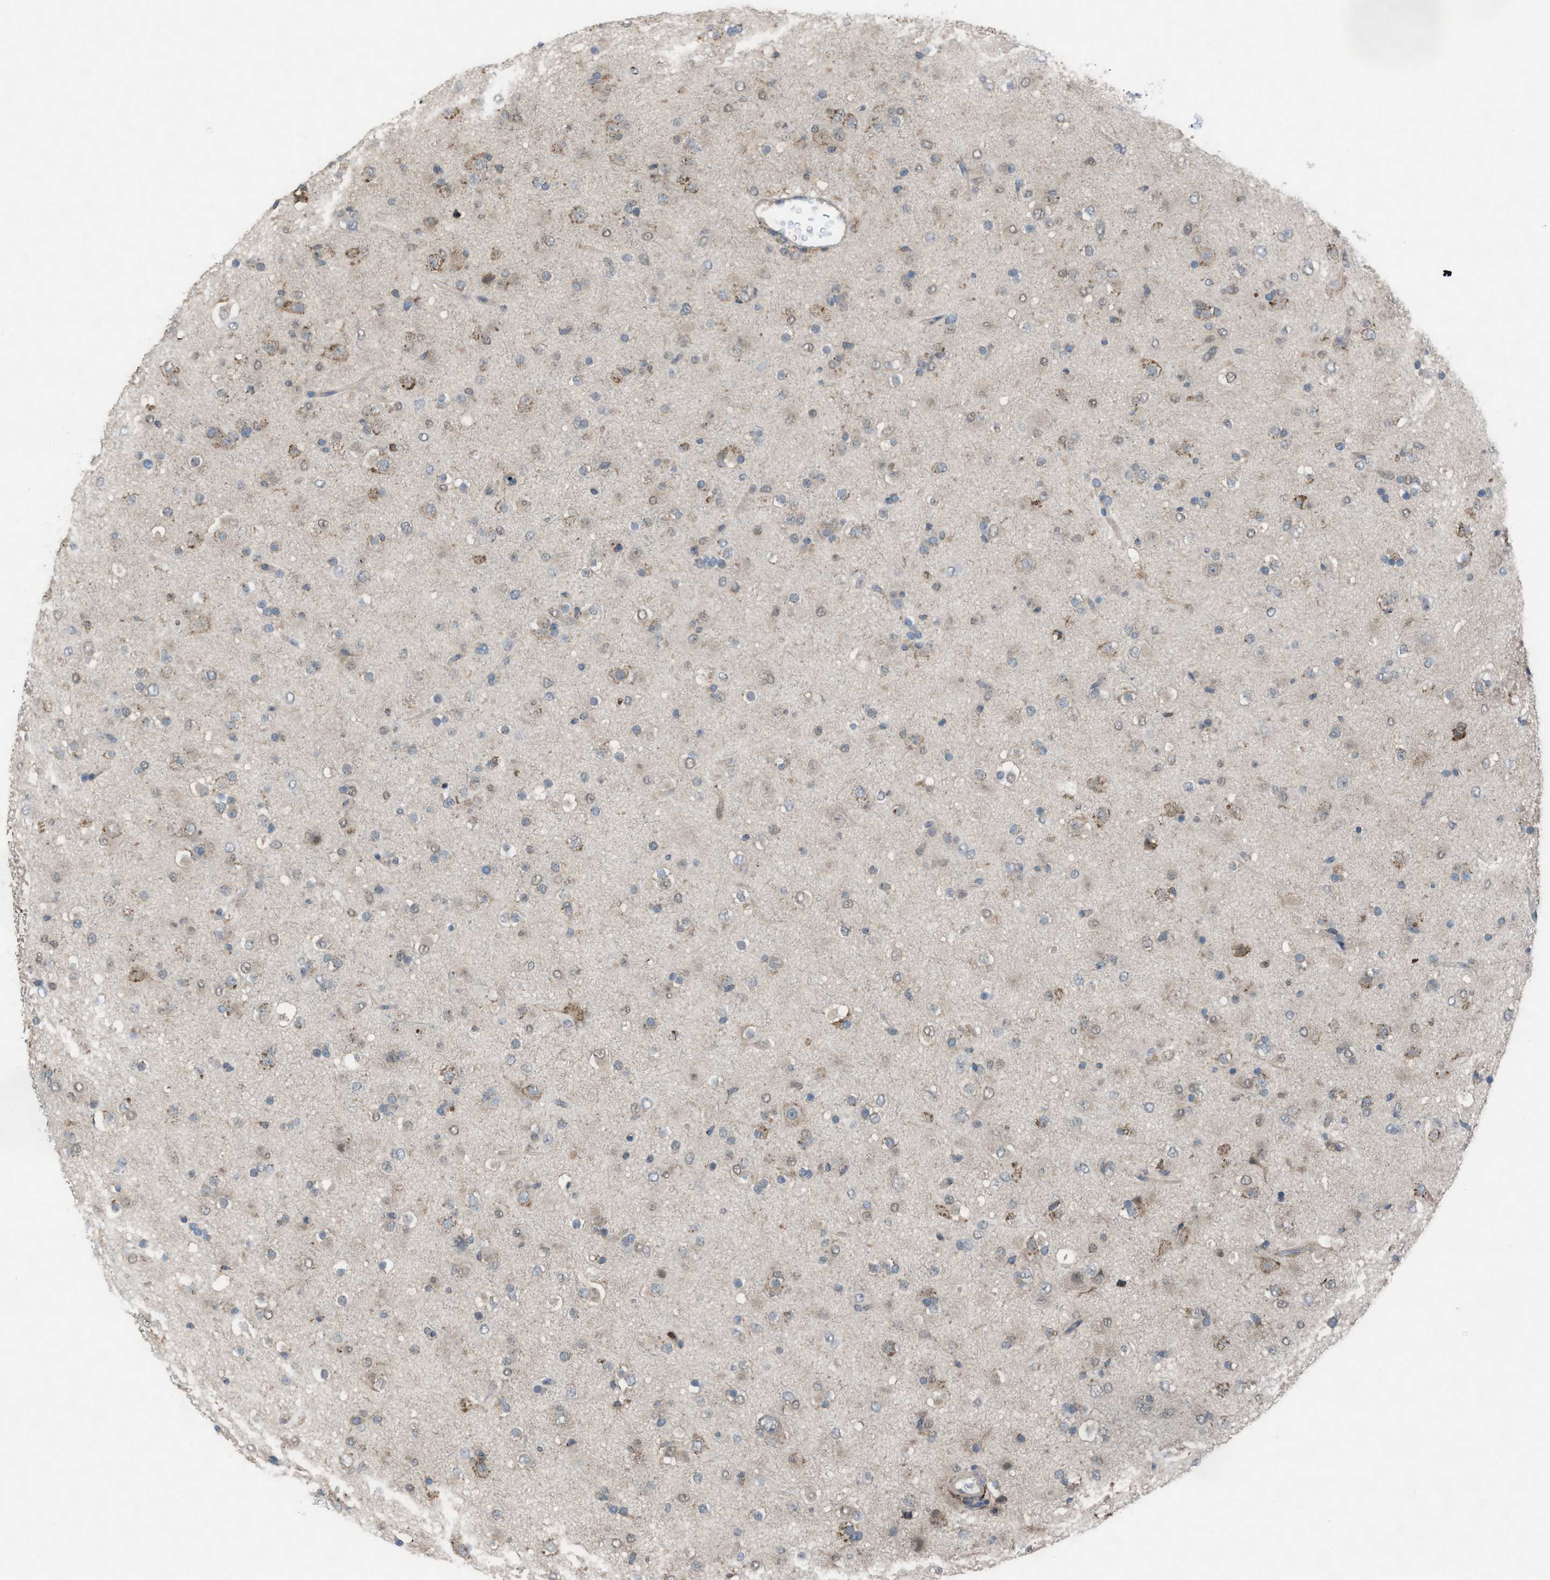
{"staining": {"intensity": "weak", "quantity": "25%-75%", "location": "cytoplasmic/membranous"}, "tissue": "glioma", "cell_type": "Tumor cells", "image_type": "cancer", "snomed": [{"axis": "morphology", "description": "Glioma, malignant, Low grade"}, {"axis": "topography", "description": "Brain"}], "caption": "Malignant glioma (low-grade) stained for a protein demonstrates weak cytoplasmic/membranous positivity in tumor cells. Using DAB (brown) and hematoxylin (blue) stains, captured at high magnification using brightfield microscopy.", "gene": "PLAA", "patient": {"sex": "male", "age": 65}}